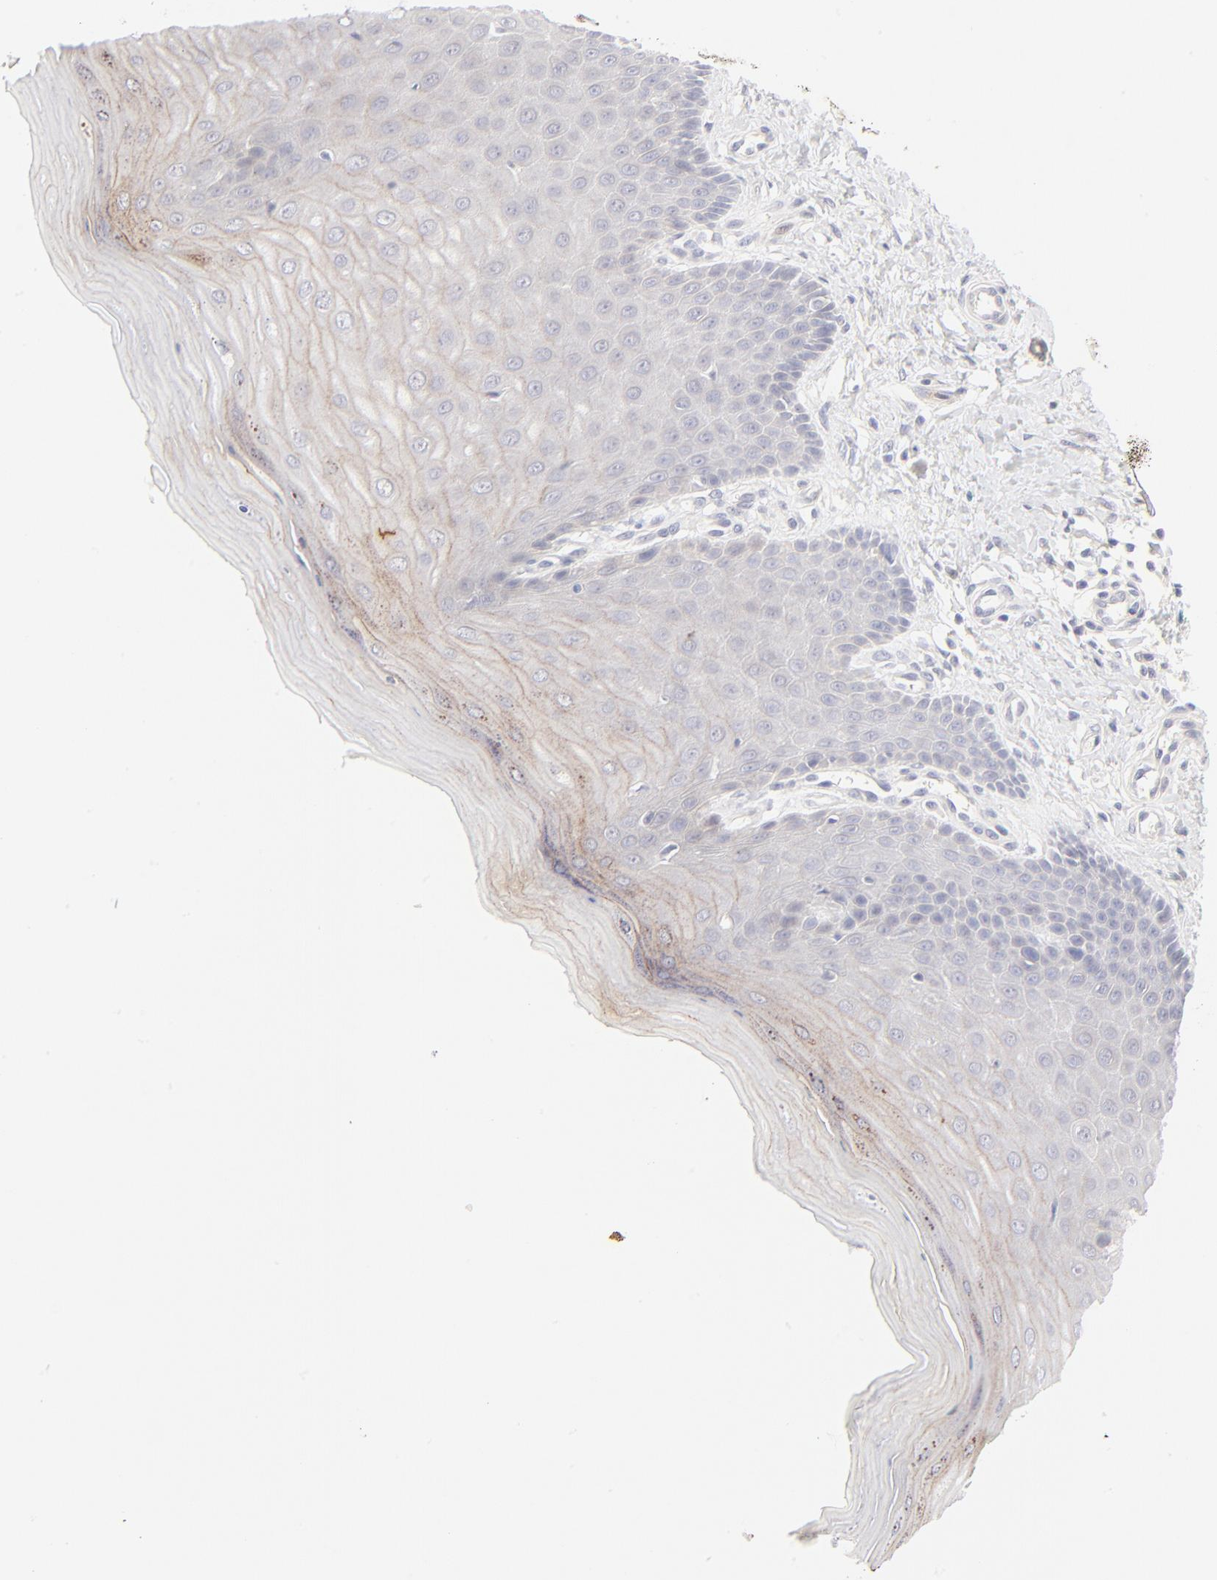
{"staining": {"intensity": "moderate", "quantity": ">75%", "location": "cytoplasmic/membranous"}, "tissue": "cervix", "cell_type": "Glandular cells", "image_type": "normal", "snomed": [{"axis": "morphology", "description": "Normal tissue, NOS"}, {"axis": "topography", "description": "Cervix"}], "caption": "A histopathology image of human cervix stained for a protein reveals moderate cytoplasmic/membranous brown staining in glandular cells.", "gene": "NKX2", "patient": {"sex": "female", "age": 55}}